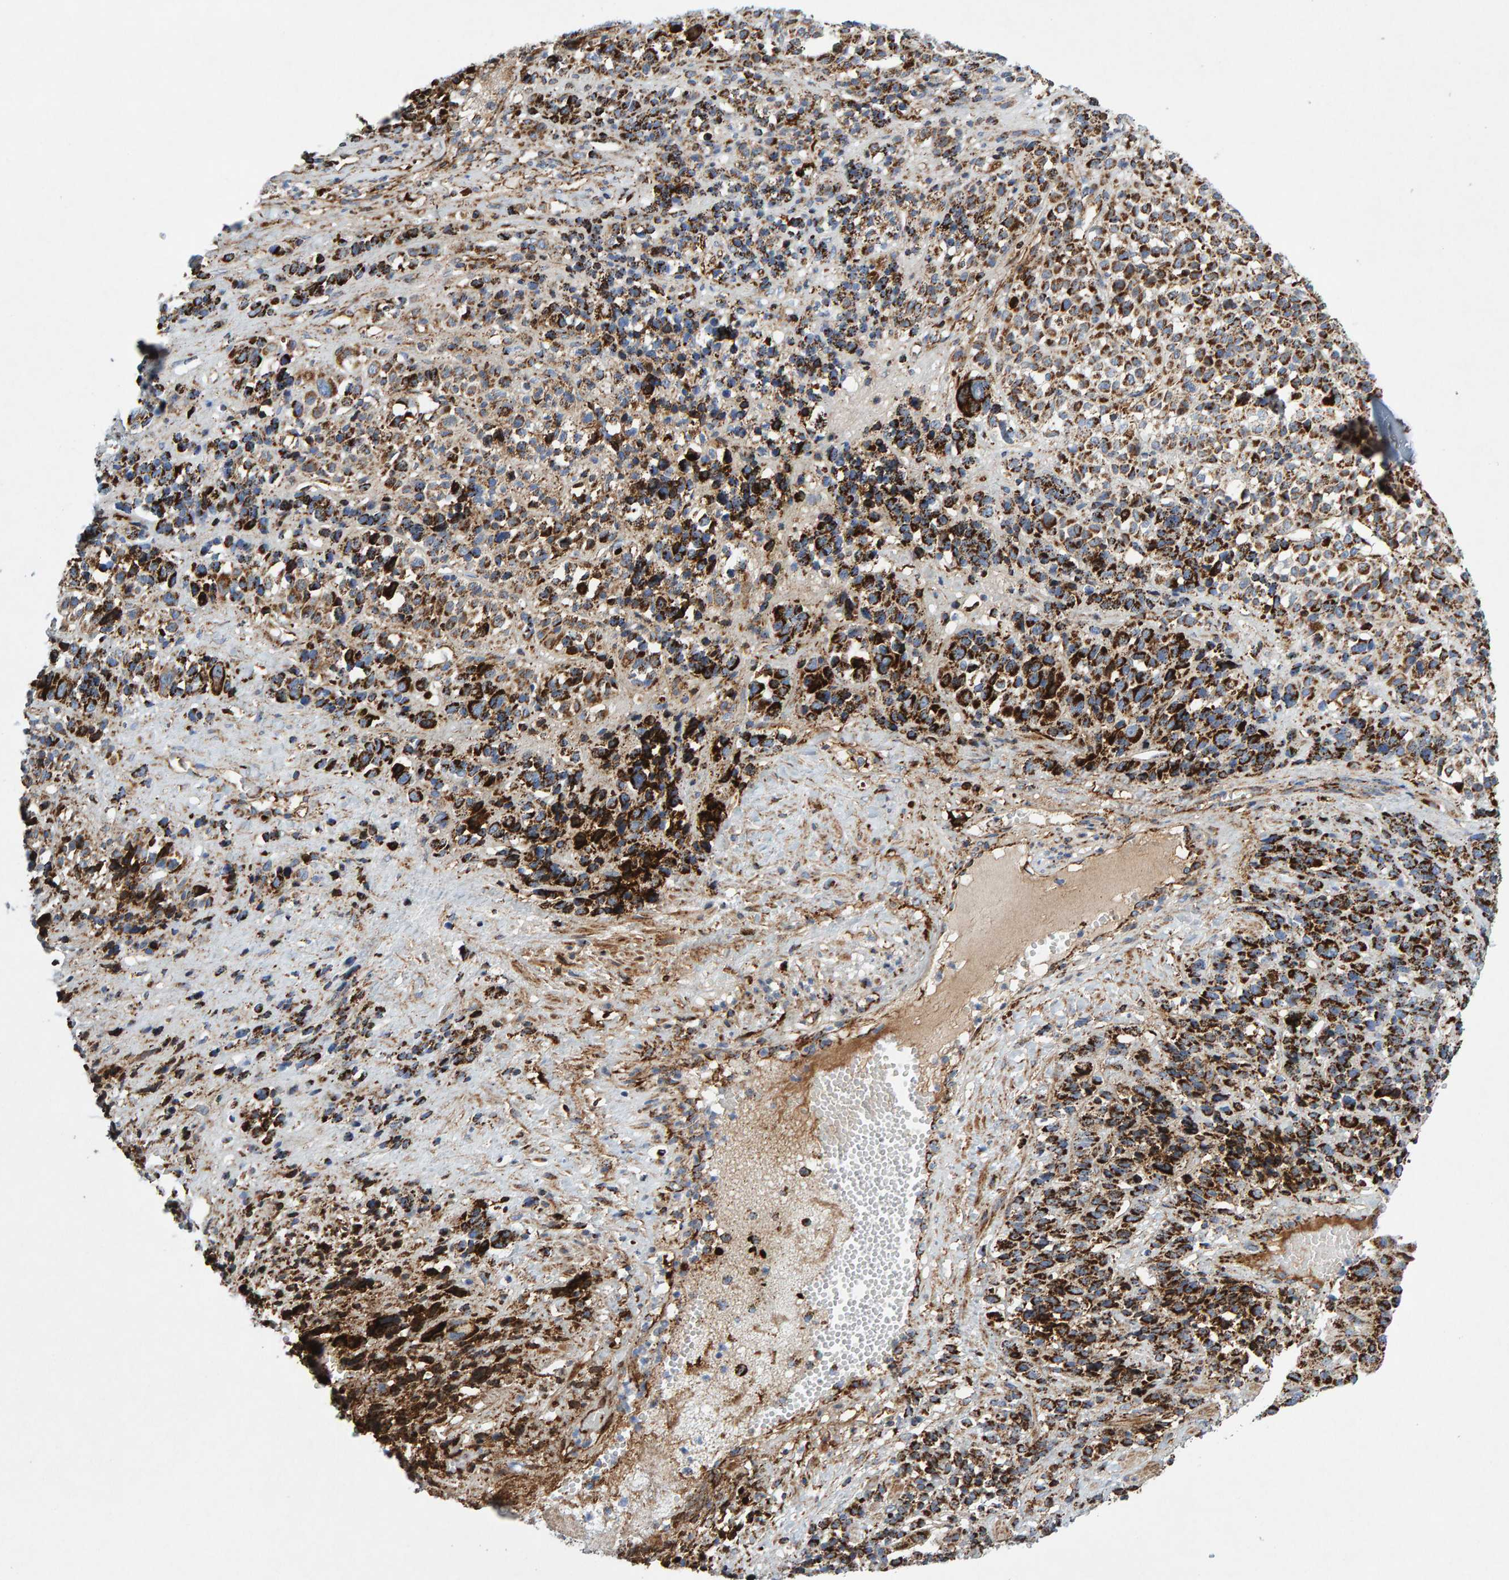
{"staining": {"intensity": "strong", "quantity": ">75%", "location": "cytoplasmic/membranous"}, "tissue": "melanoma", "cell_type": "Tumor cells", "image_type": "cancer", "snomed": [{"axis": "morphology", "description": "Malignant melanoma, Metastatic site"}, {"axis": "topography", "description": "Skin"}], "caption": "This micrograph displays IHC staining of human melanoma, with high strong cytoplasmic/membranous expression in about >75% of tumor cells.", "gene": "GGTA1", "patient": {"sex": "female", "age": 74}}